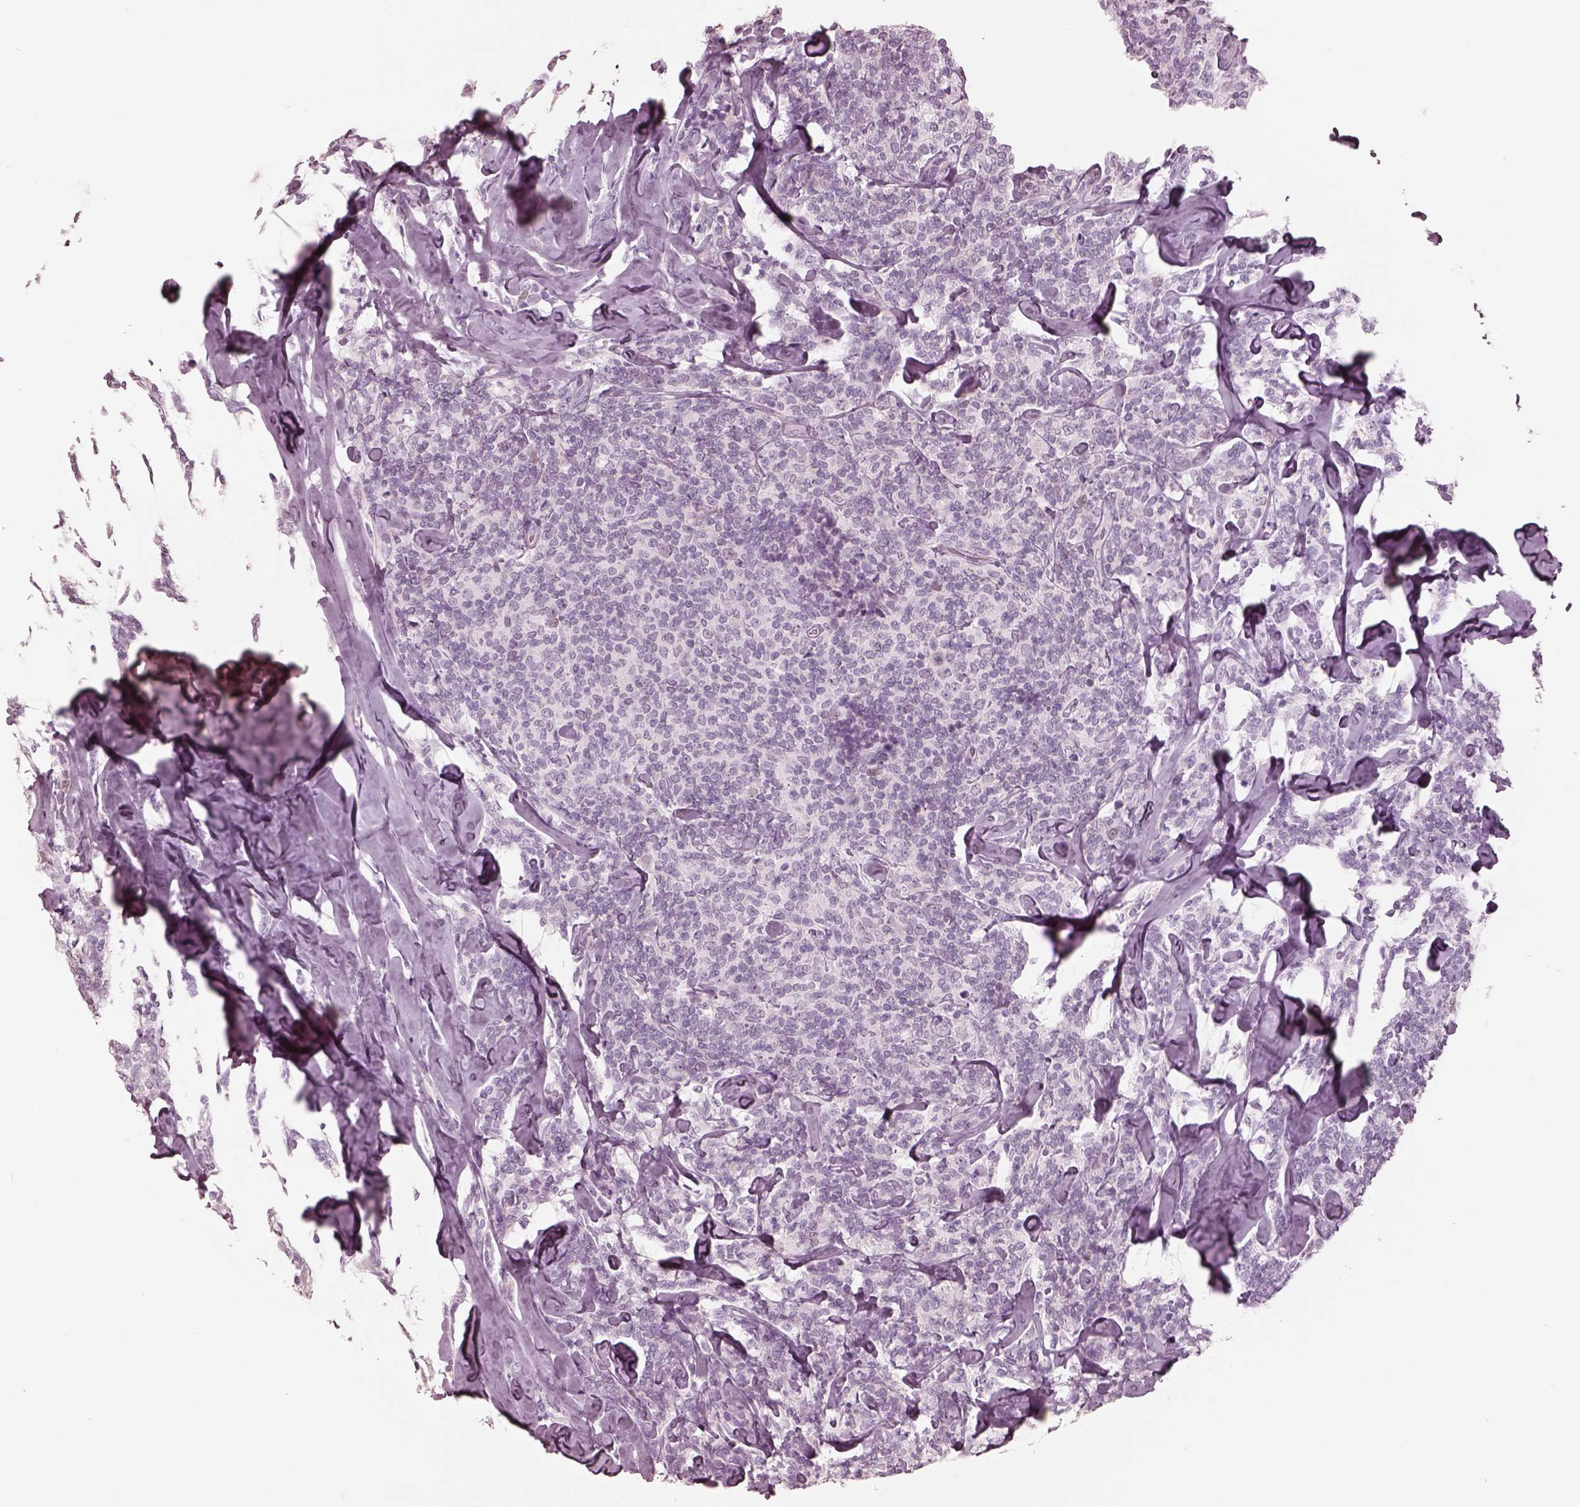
{"staining": {"intensity": "negative", "quantity": "none", "location": "none"}, "tissue": "lymphoma", "cell_type": "Tumor cells", "image_type": "cancer", "snomed": [{"axis": "morphology", "description": "Malignant lymphoma, non-Hodgkin's type, Low grade"}, {"axis": "topography", "description": "Lymph node"}], "caption": "Histopathology image shows no protein positivity in tumor cells of malignant lymphoma, non-Hodgkin's type (low-grade) tissue.", "gene": "KRTAP24-1", "patient": {"sex": "female", "age": 56}}